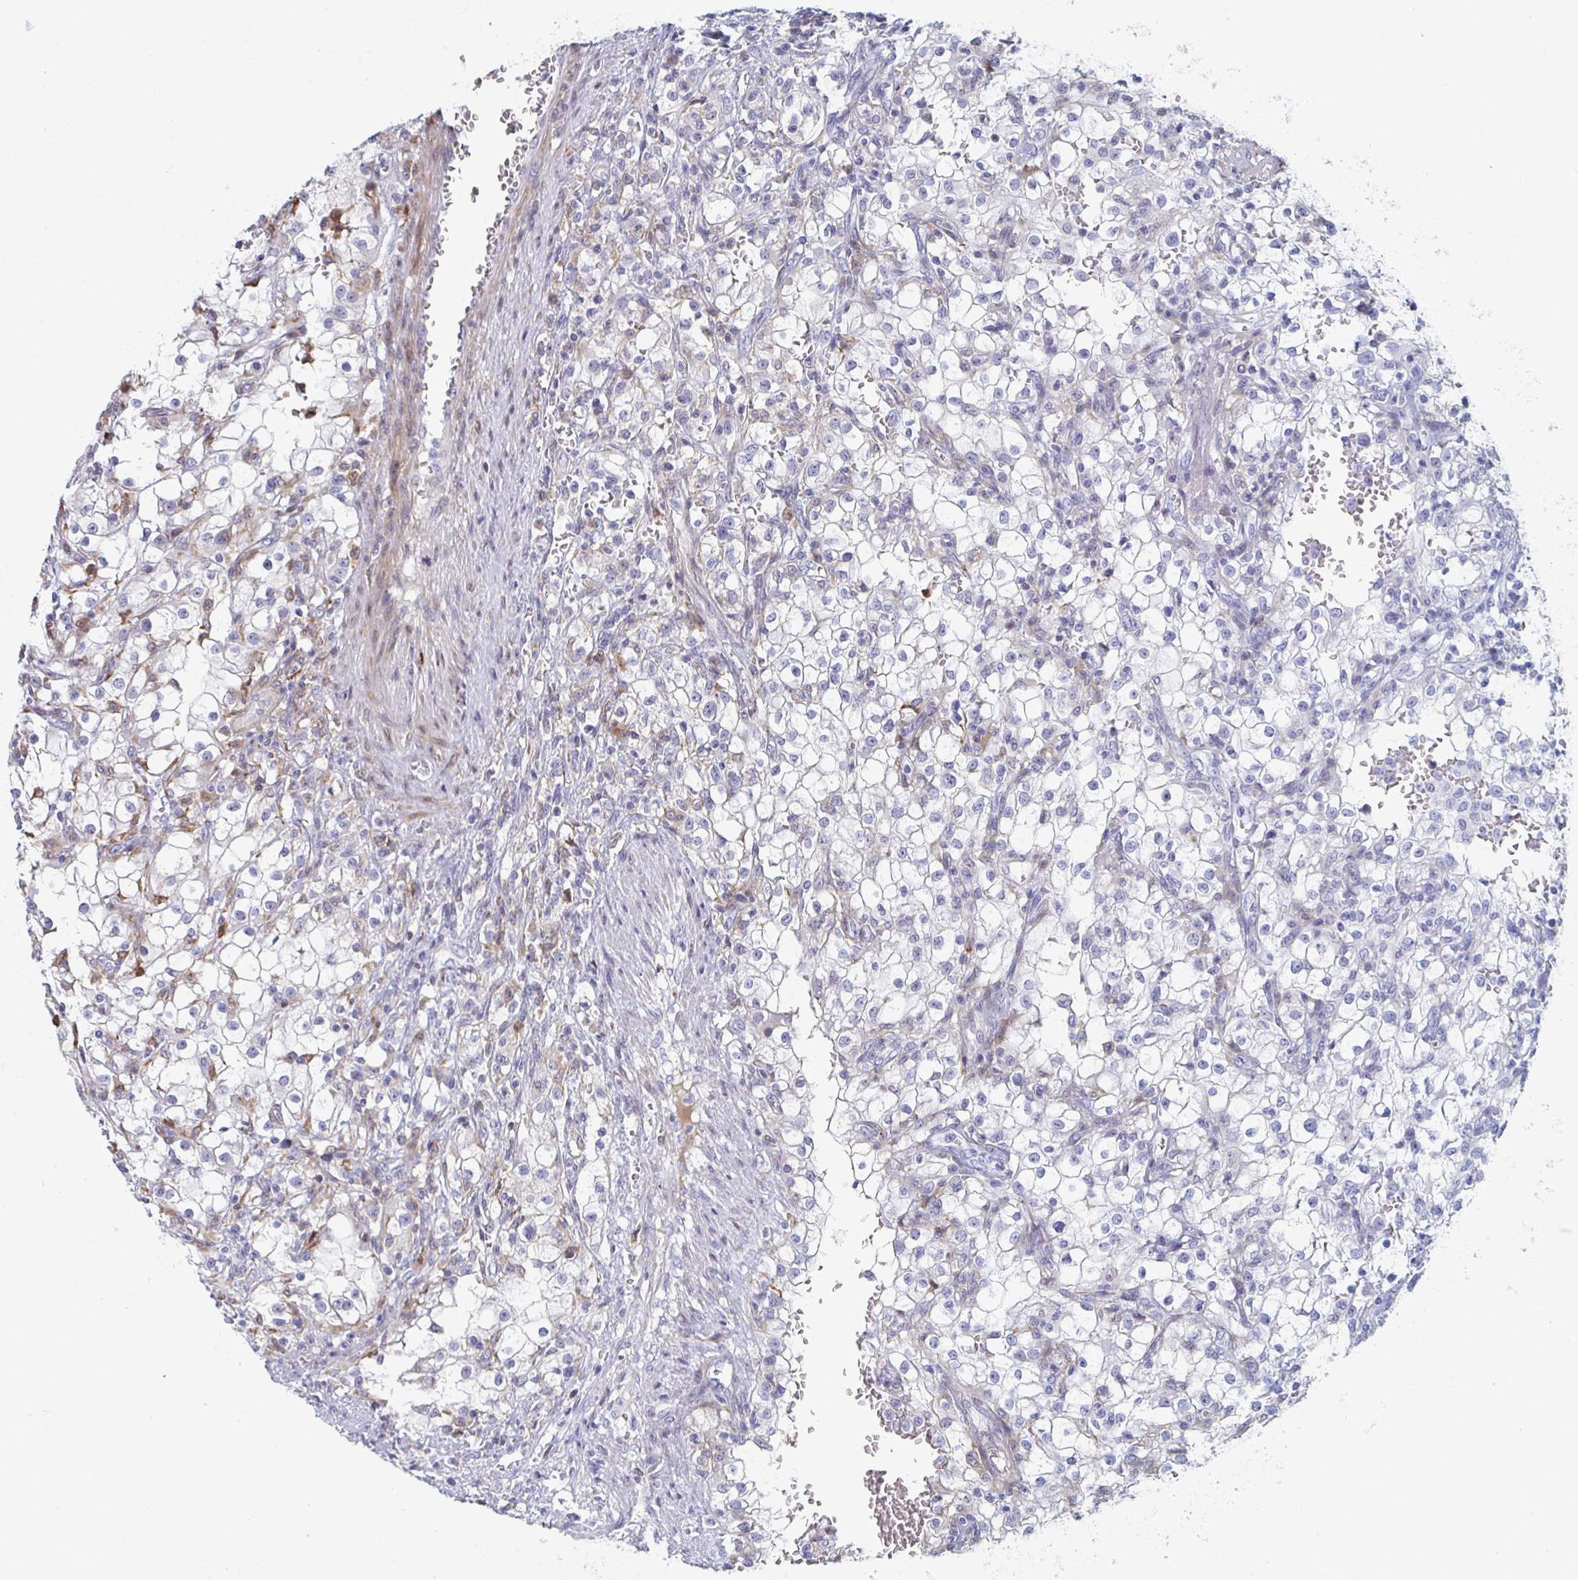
{"staining": {"intensity": "negative", "quantity": "none", "location": "none"}, "tissue": "renal cancer", "cell_type": "Tumor cells", "image_type": "cancer", "snomed": [{"axis": "morphology", "description": "Adenocarcinoma, NOS"}, {"axis": "topography", "description": "Kidney"}], "caption": "A photomicrograph of human renal cancer is negative for staining in tumor cells. Brightfield microscopy of immunohistochemistry (IHC) stained with DAB (brown) and hematoxylin (blue), captured at high magnification.", "gene": "PSMG1", "patient": {"sex": "female", "age": 74}}